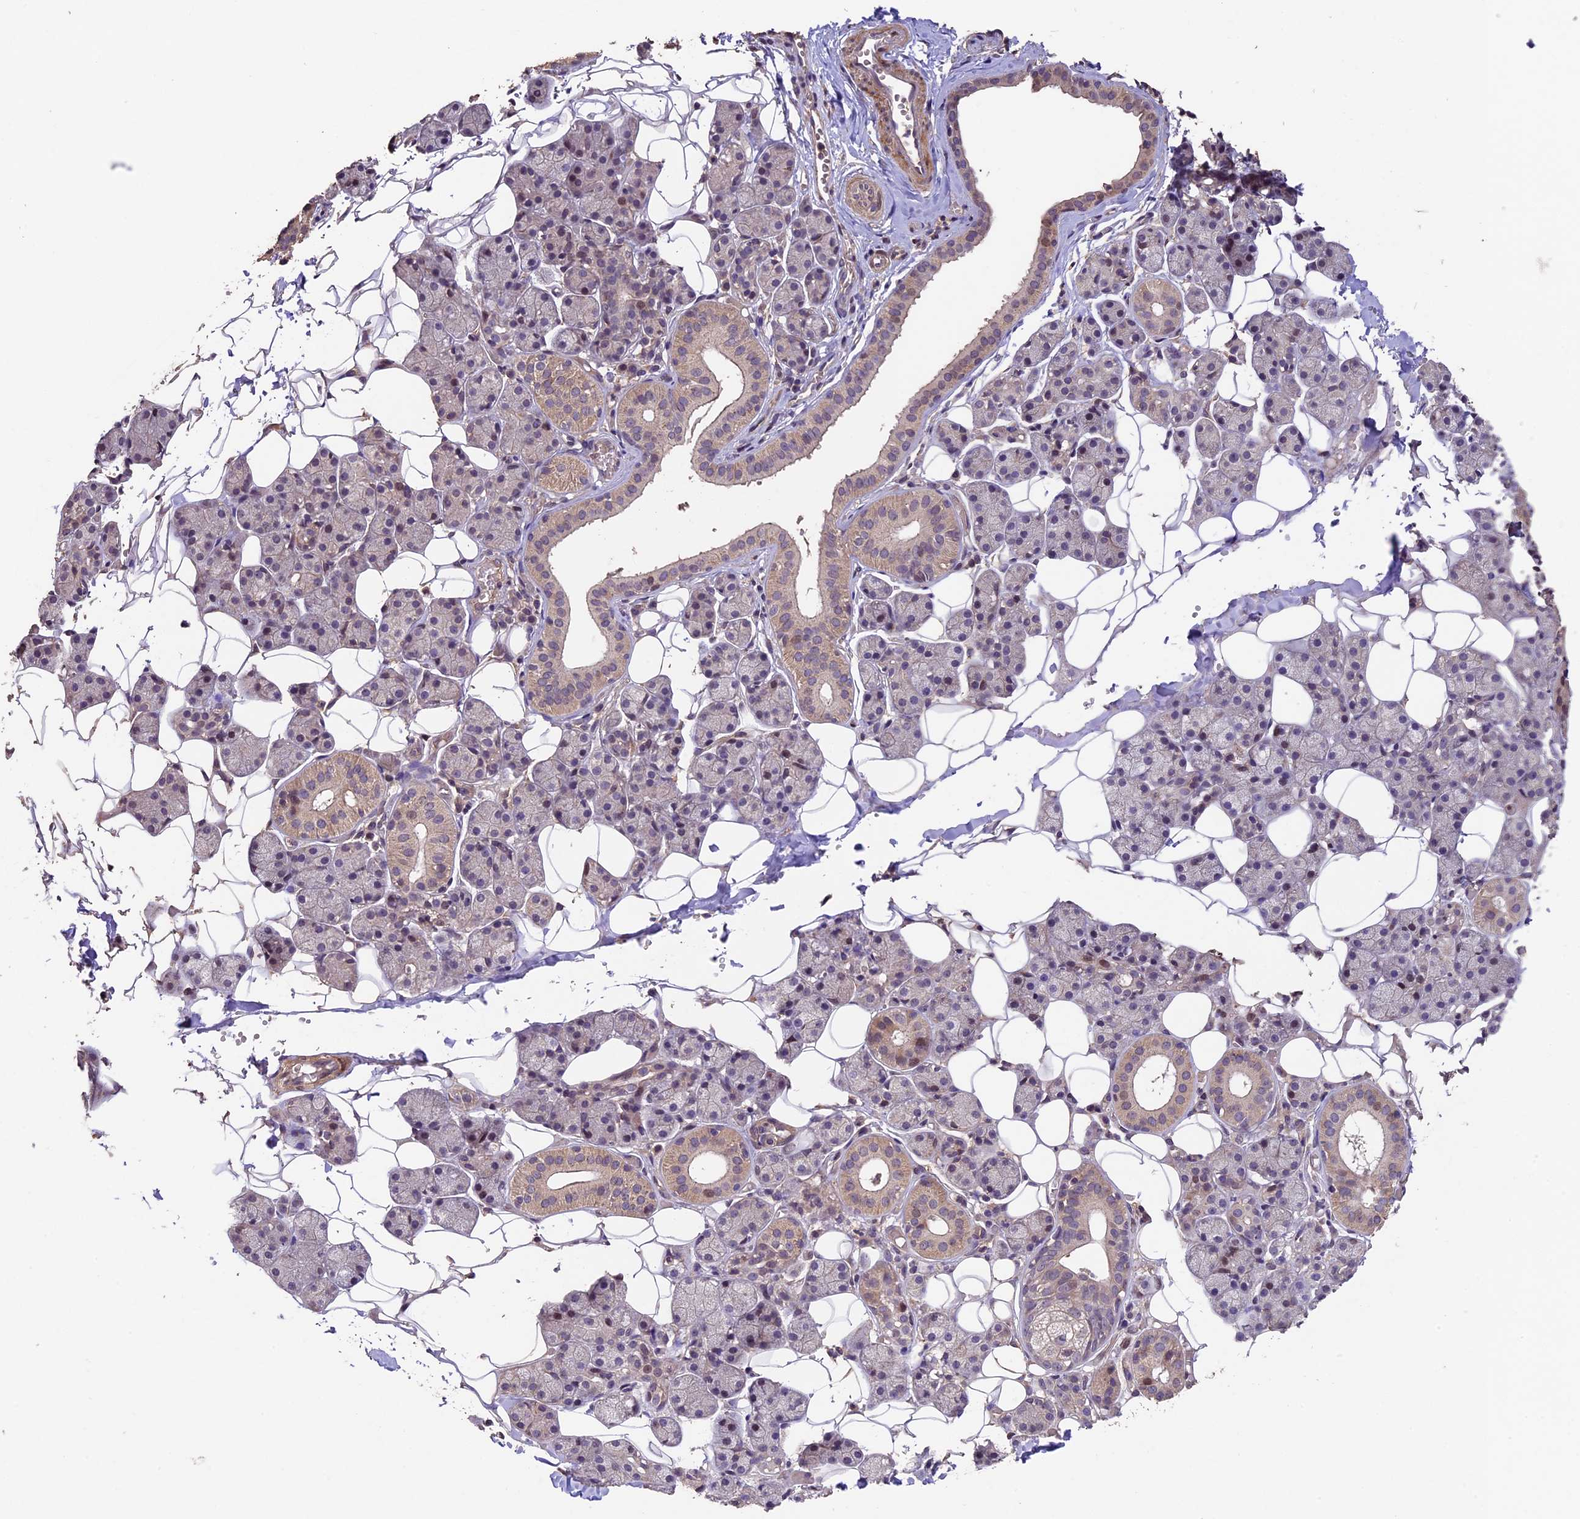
{"staining": {"intensity": "moderate", "quantity": "<25%", "location": "cytoplasmic/membranous"}, "tissue": "salivary gland", "cell_type": "Glandular cells", "image_type": "normal", "snomed": [{"axis": "morphology", "description": "Normal tissue, NOS"}, {"axis": "topography", "description": "Salivary gland"}], "caption": "A low amount of moderate cytoplasmic/membranous staining is identified in about <25% of glandular cells in unremarkable salivary gland.", "gene": "GNB5", "patient": {"sex": "female", "age": 33}}